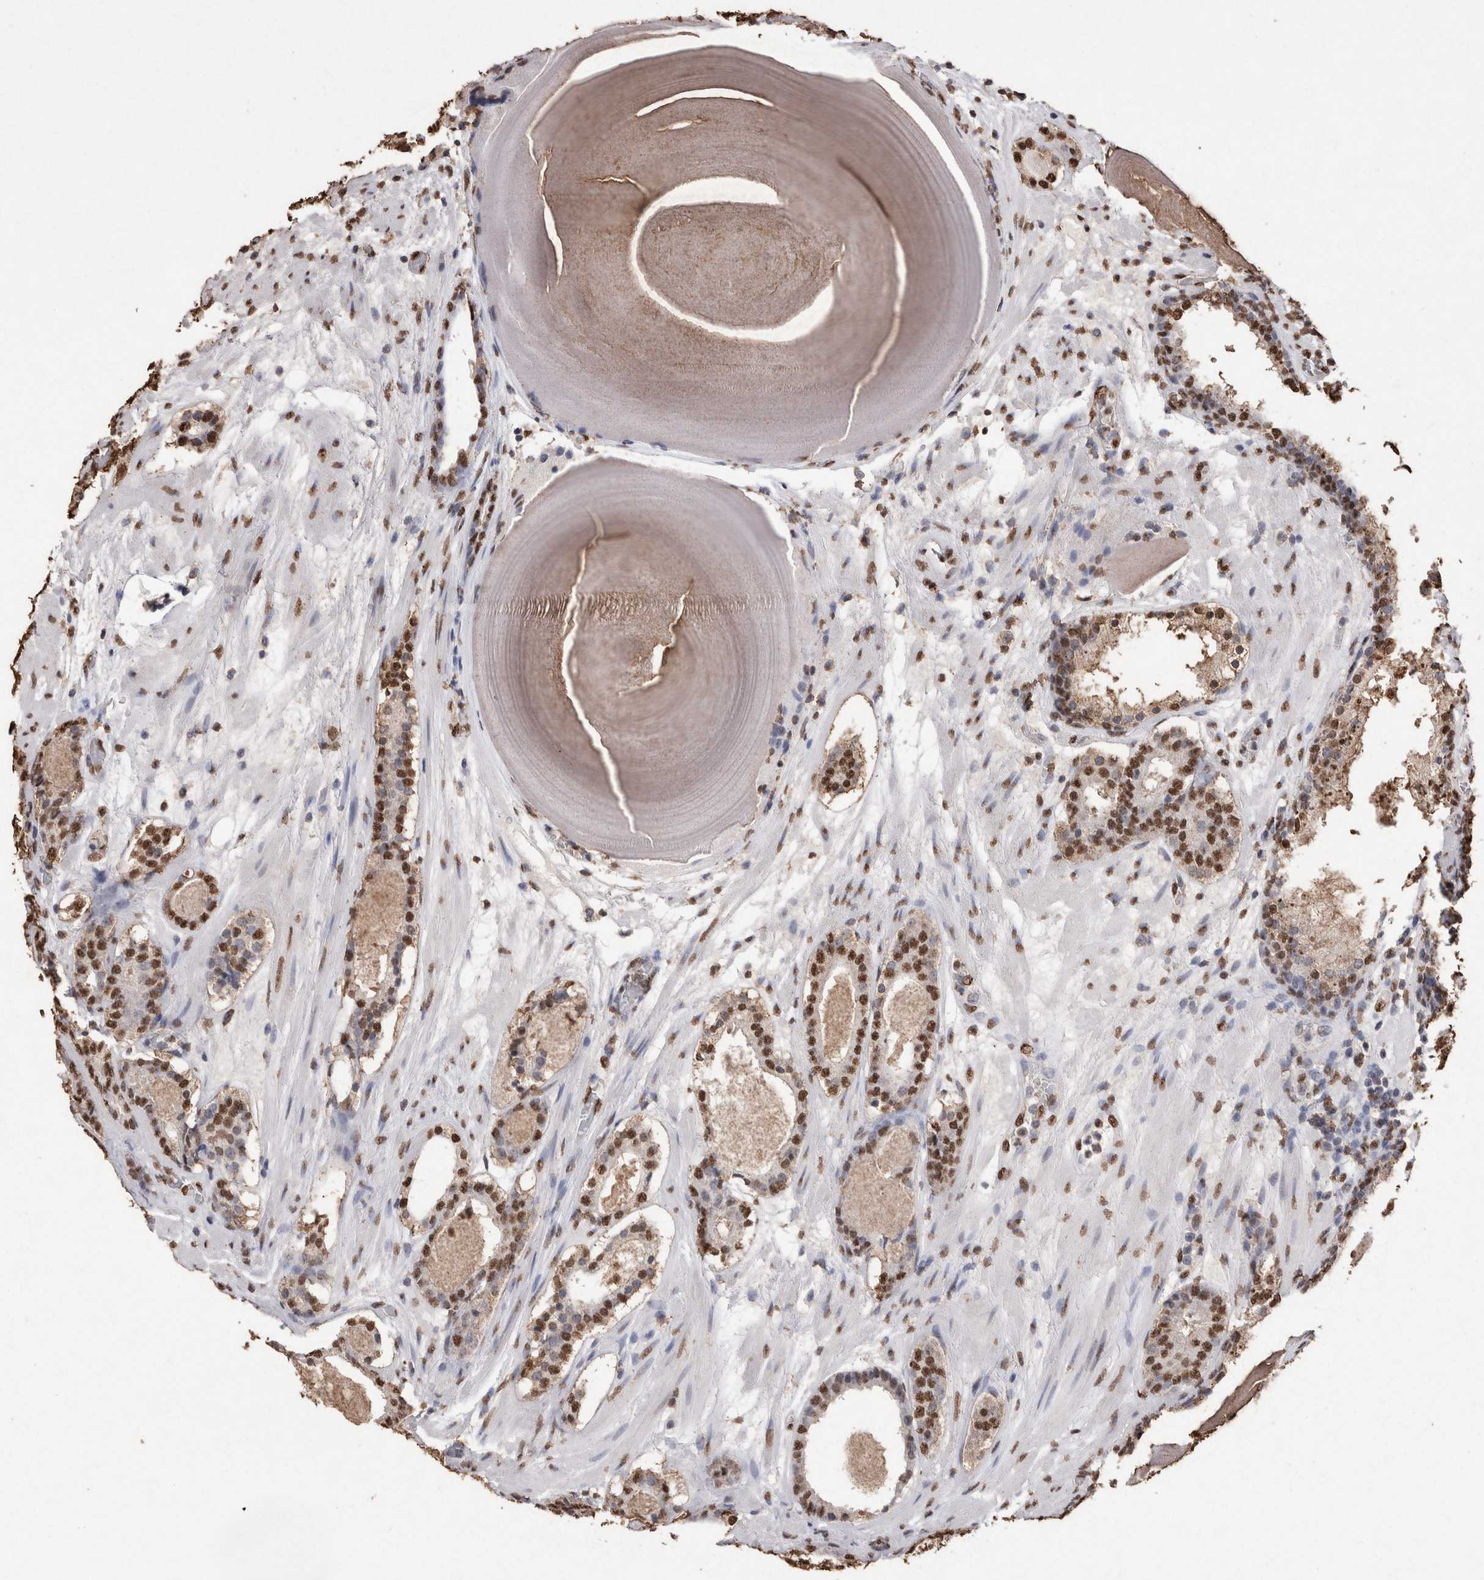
{"staining": {"intensity": "strong", "quantity": ">75%", "location": "nuclear"}, "tissue": "prostate cancer", "cell_type": "Tumor cells", "image_type": "cancer", "snomed": [{"axis": "morphology", "description": "Adenocarcinoma, Low grade"}, {"axis": "topography", "description": "Prostate"}], "caption": "Immunohistochemistry staining of adenocarcinoma (low-grade) (prostate), which displays high levels of strong nuclear staining in approximately >75% of tumor cells indicating strong nuclear protein expression. The staining was performed using DAB (brown) for protein detection and nuclei were counterstained in hematoxylin (blue).", "gene": "NTHL1", "patient": {"sex": "male", "age": 69}}